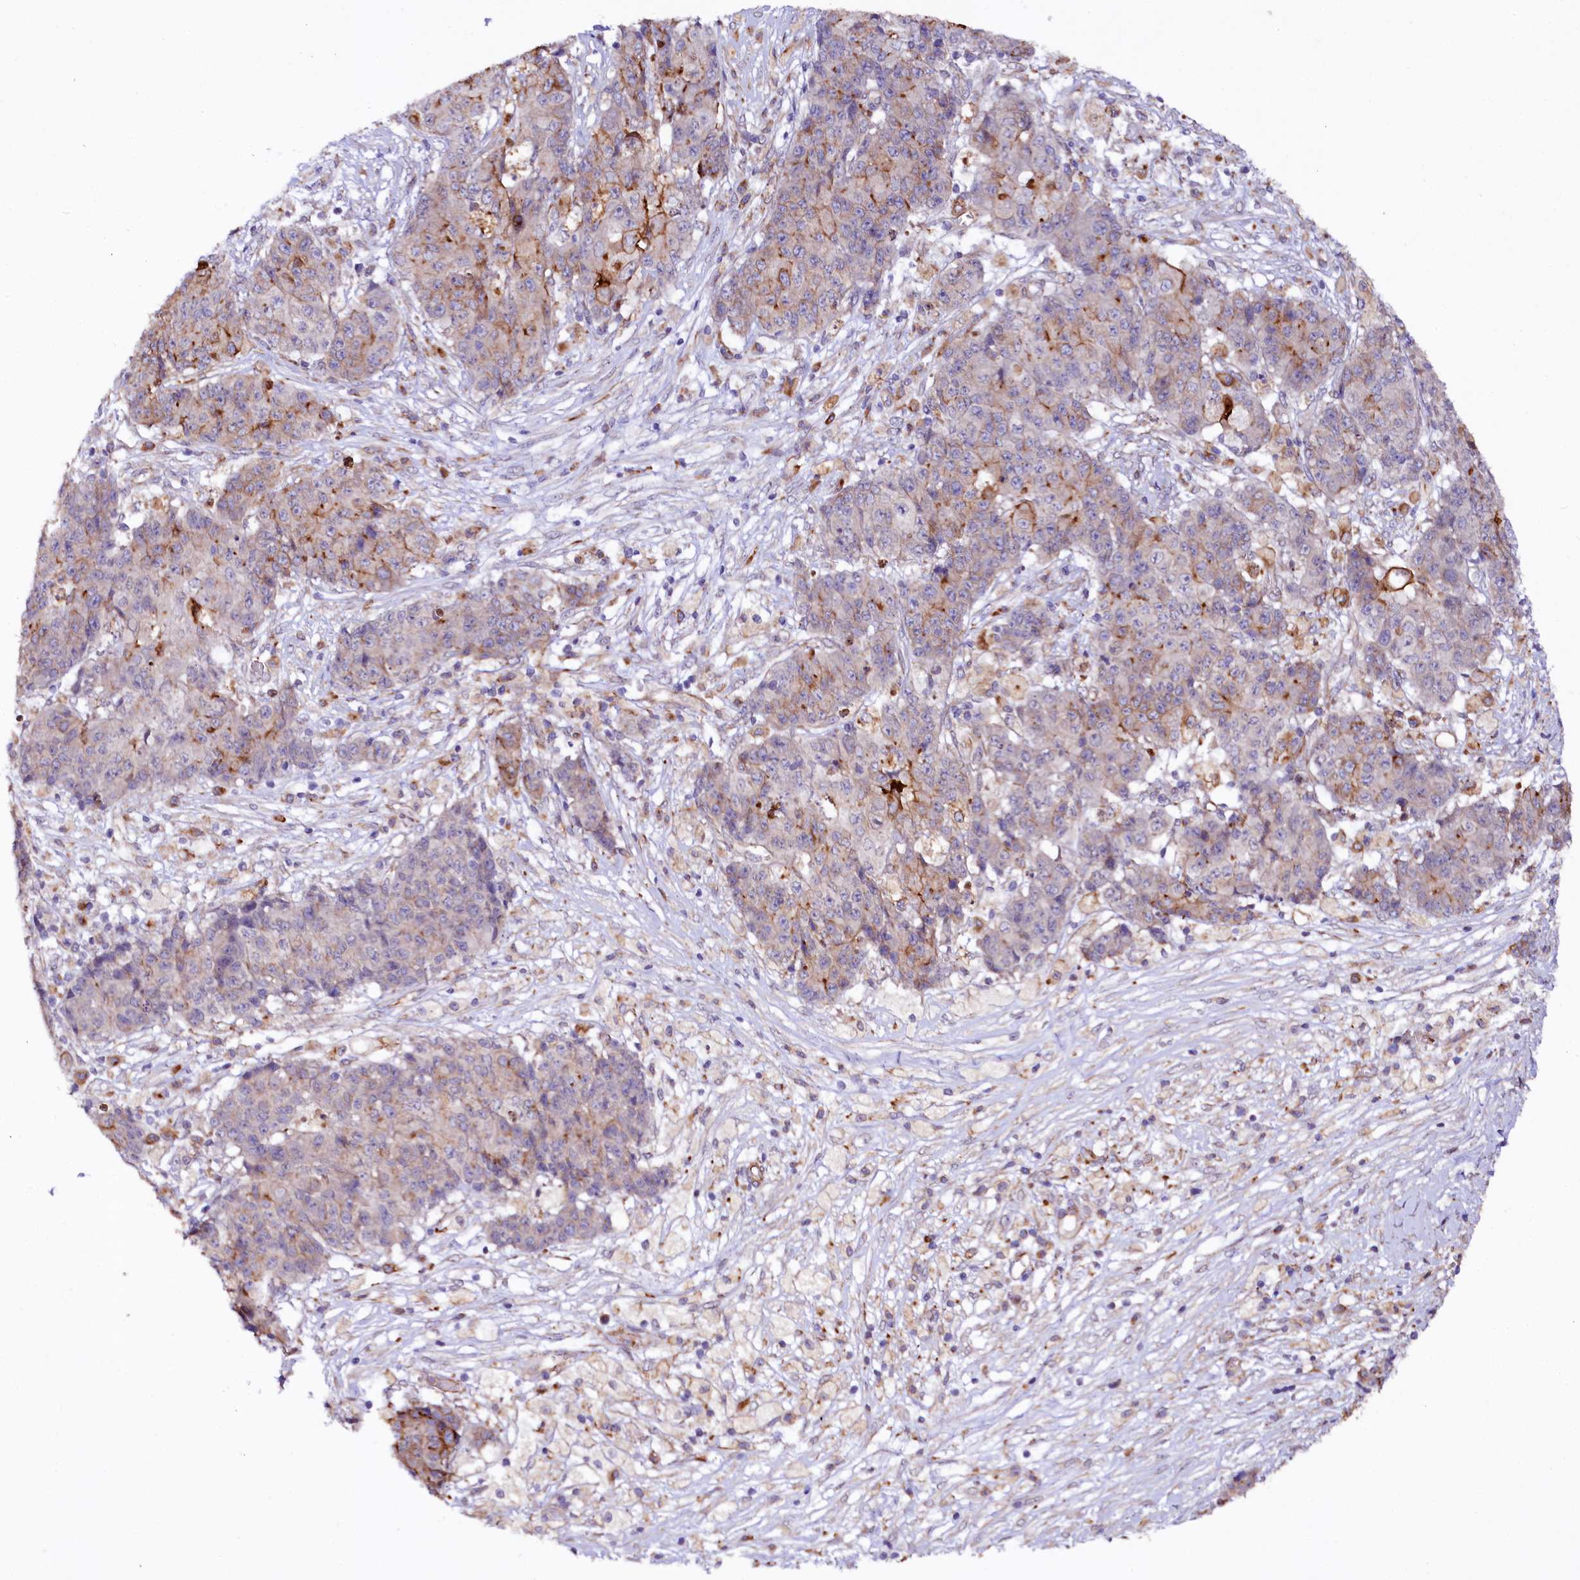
{"staining": {"intensity": "moderate", "quantity": "<25%", "location": "cytoplasmic/membranous"}, "tissue": "ovarian cancer", "cell_type": "Tumor cells", "image_type": "cancer", "snomed": [{"axis": "morphology", "description": "Carcinoma, endometroid"}, {"axis": "topography", "description": "Ovary"}], "caption": "A brown stain highlights moderate cytoplasmic/membranous positivity of a protein in human ovarian endometroid carcinoma tumor cells.", "gene": "TTC12", "patient": {"sex": "female", "age": 42}}